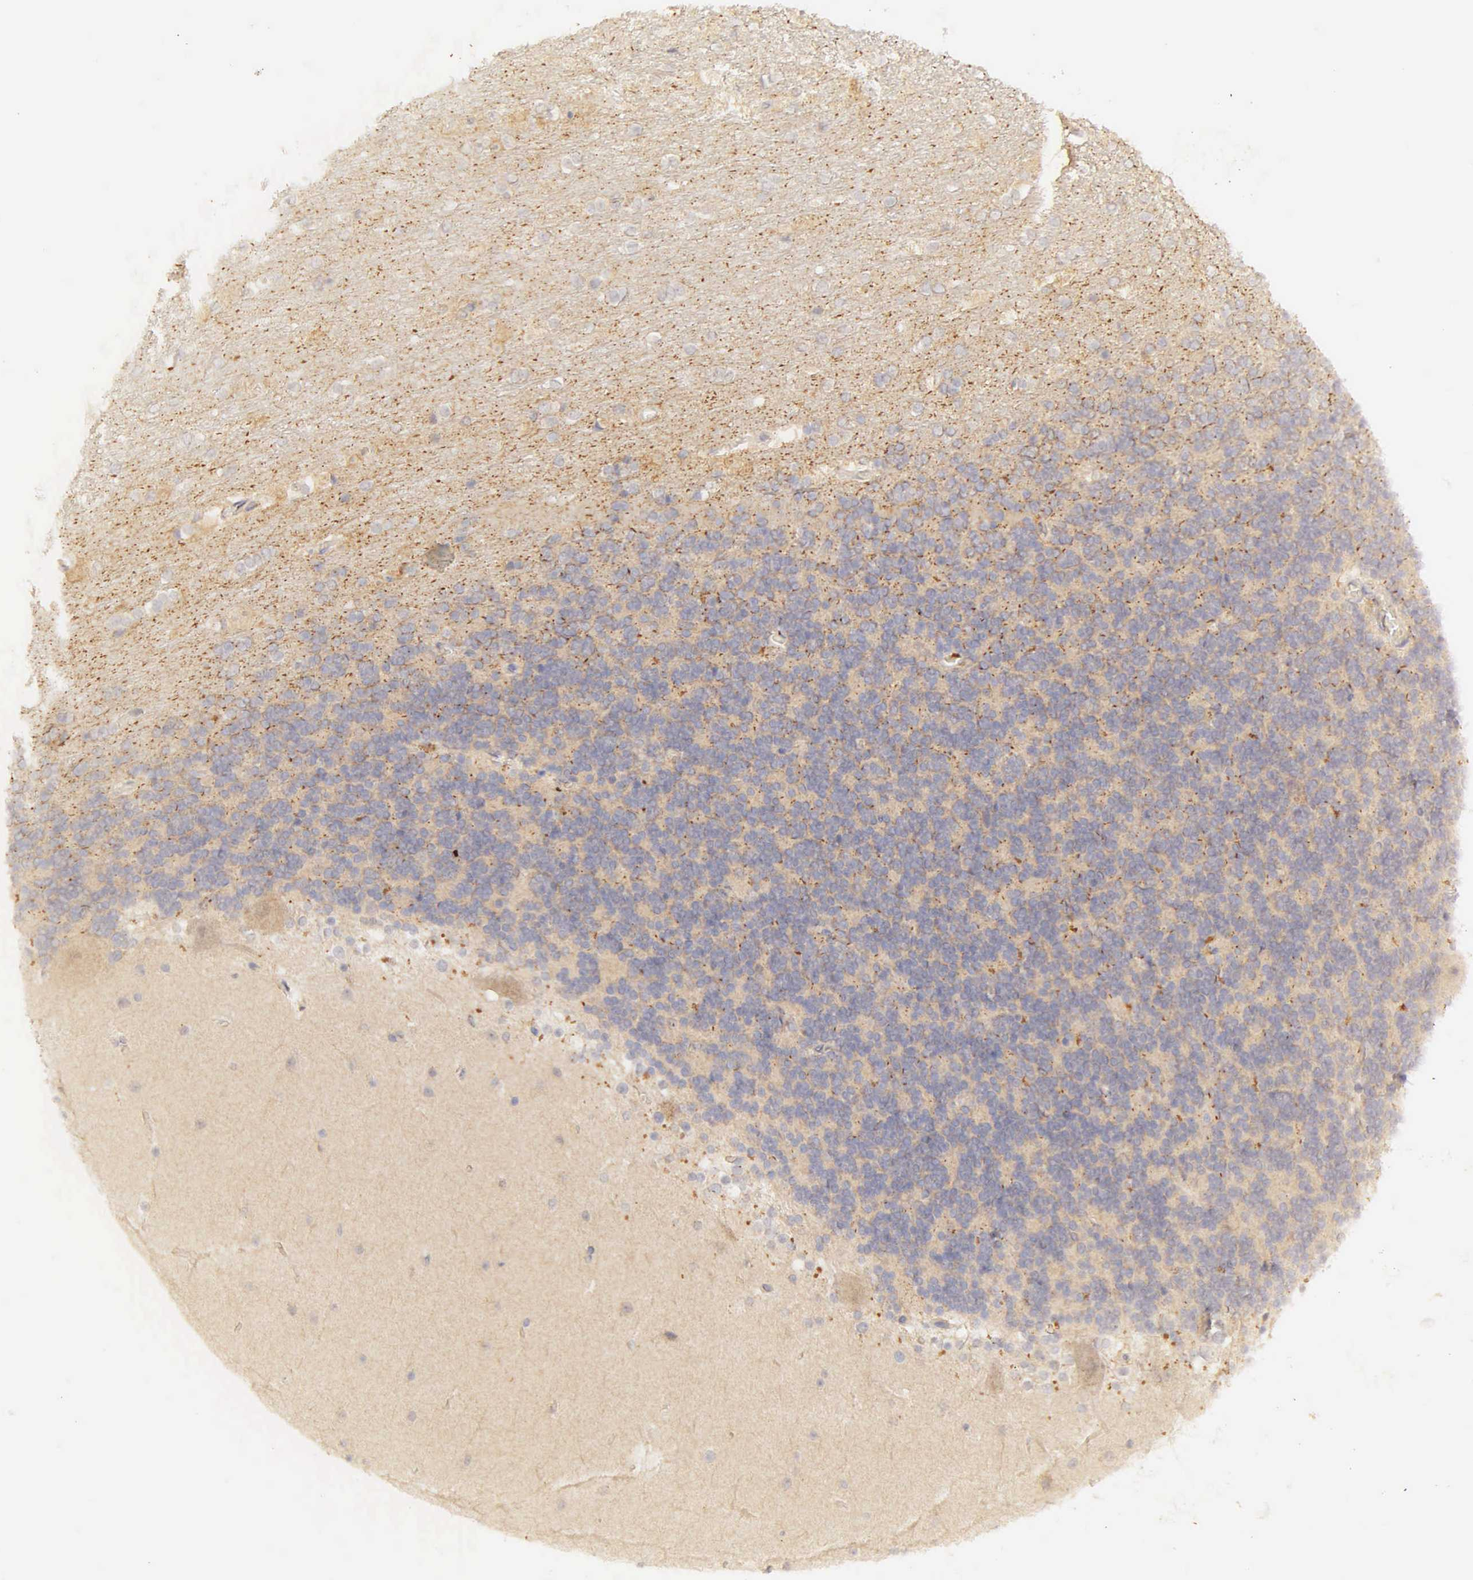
{"staining": {"intensity": "weak", "quantity": "25%-75%", "location": "cytoplasmic/membranous"}, "tissue": "cerebellum", "cell_type": "Cells in granular layer", "image_type": "normal", "snomed": [{"axis": "morphology", "description": "Normal tissue, NOS"}, {"axis": "topography", "description": "Cerebellum"}], "caption": "Brown immunohistochemical staining in benign human cerebellum demonstrates weak cytoplasmic/membranous expression in about 25%-75% of cells in granular layer. (brown staining indicates protein expression, while blue staining denotes nuclei).", "gene": "CD1A", "patient": {"sex": "female", "age": 19}}